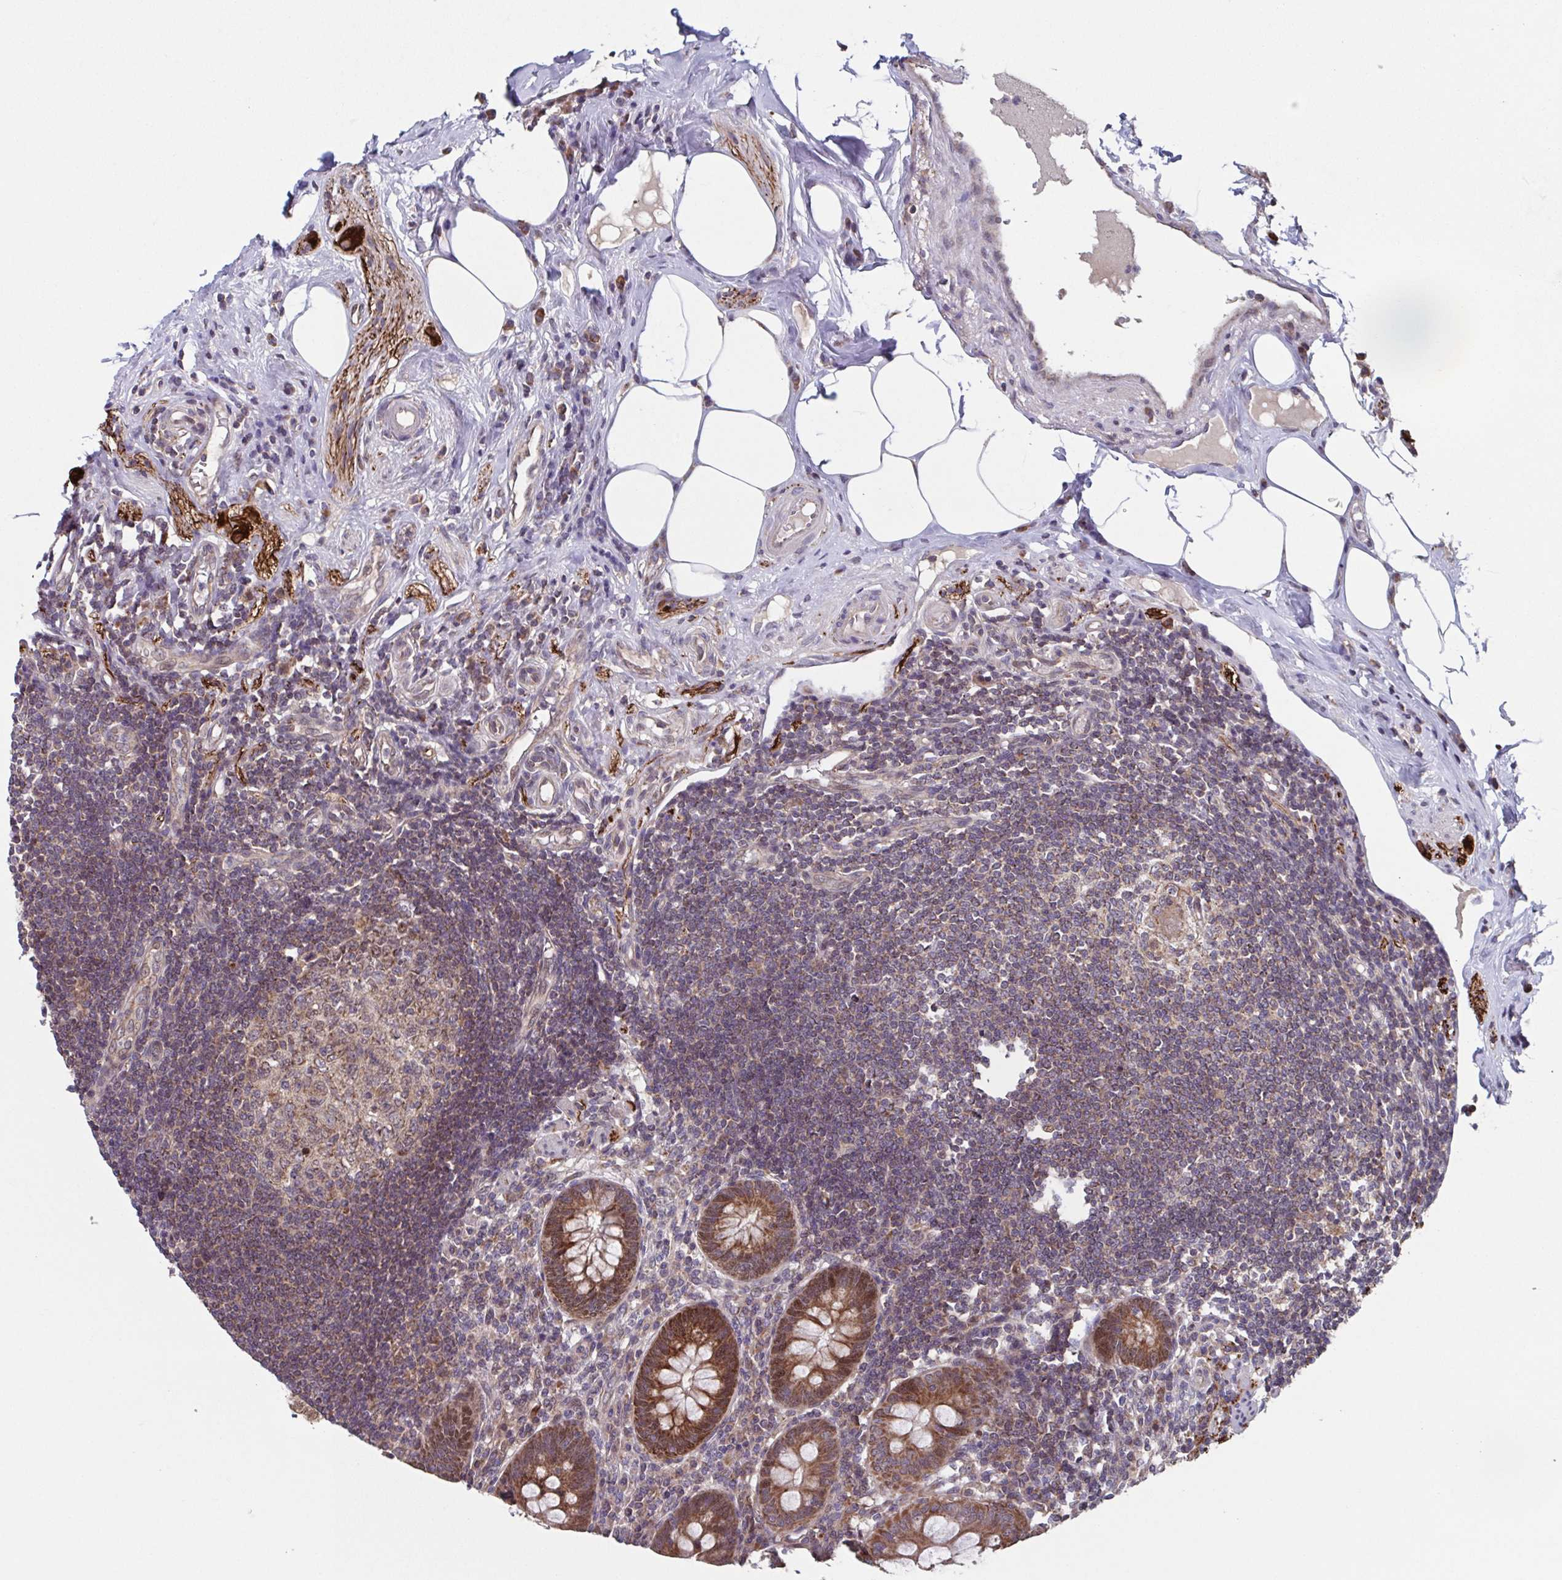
{"staining": {"intensity": "strong", "quantity": ">75%", "location": "cytoplasmic/membranous"}, "tissue": "appendix", "cell_type": "Glandular cells", "image_type": "normal", "snomed": [{"axis": "morphology", "description": "Normal tissue, NOS"}, {"axis": "topography", "description": "Appendix"}], "caption": "DAB immunohistochemical staining of unremarkable human appendix demonstrates strong cytoplasmic/membranous protein expression in approximately >75% of glandular cells.", "gene": "TTC19", "patient": {"sex": "female", "age": 57}}